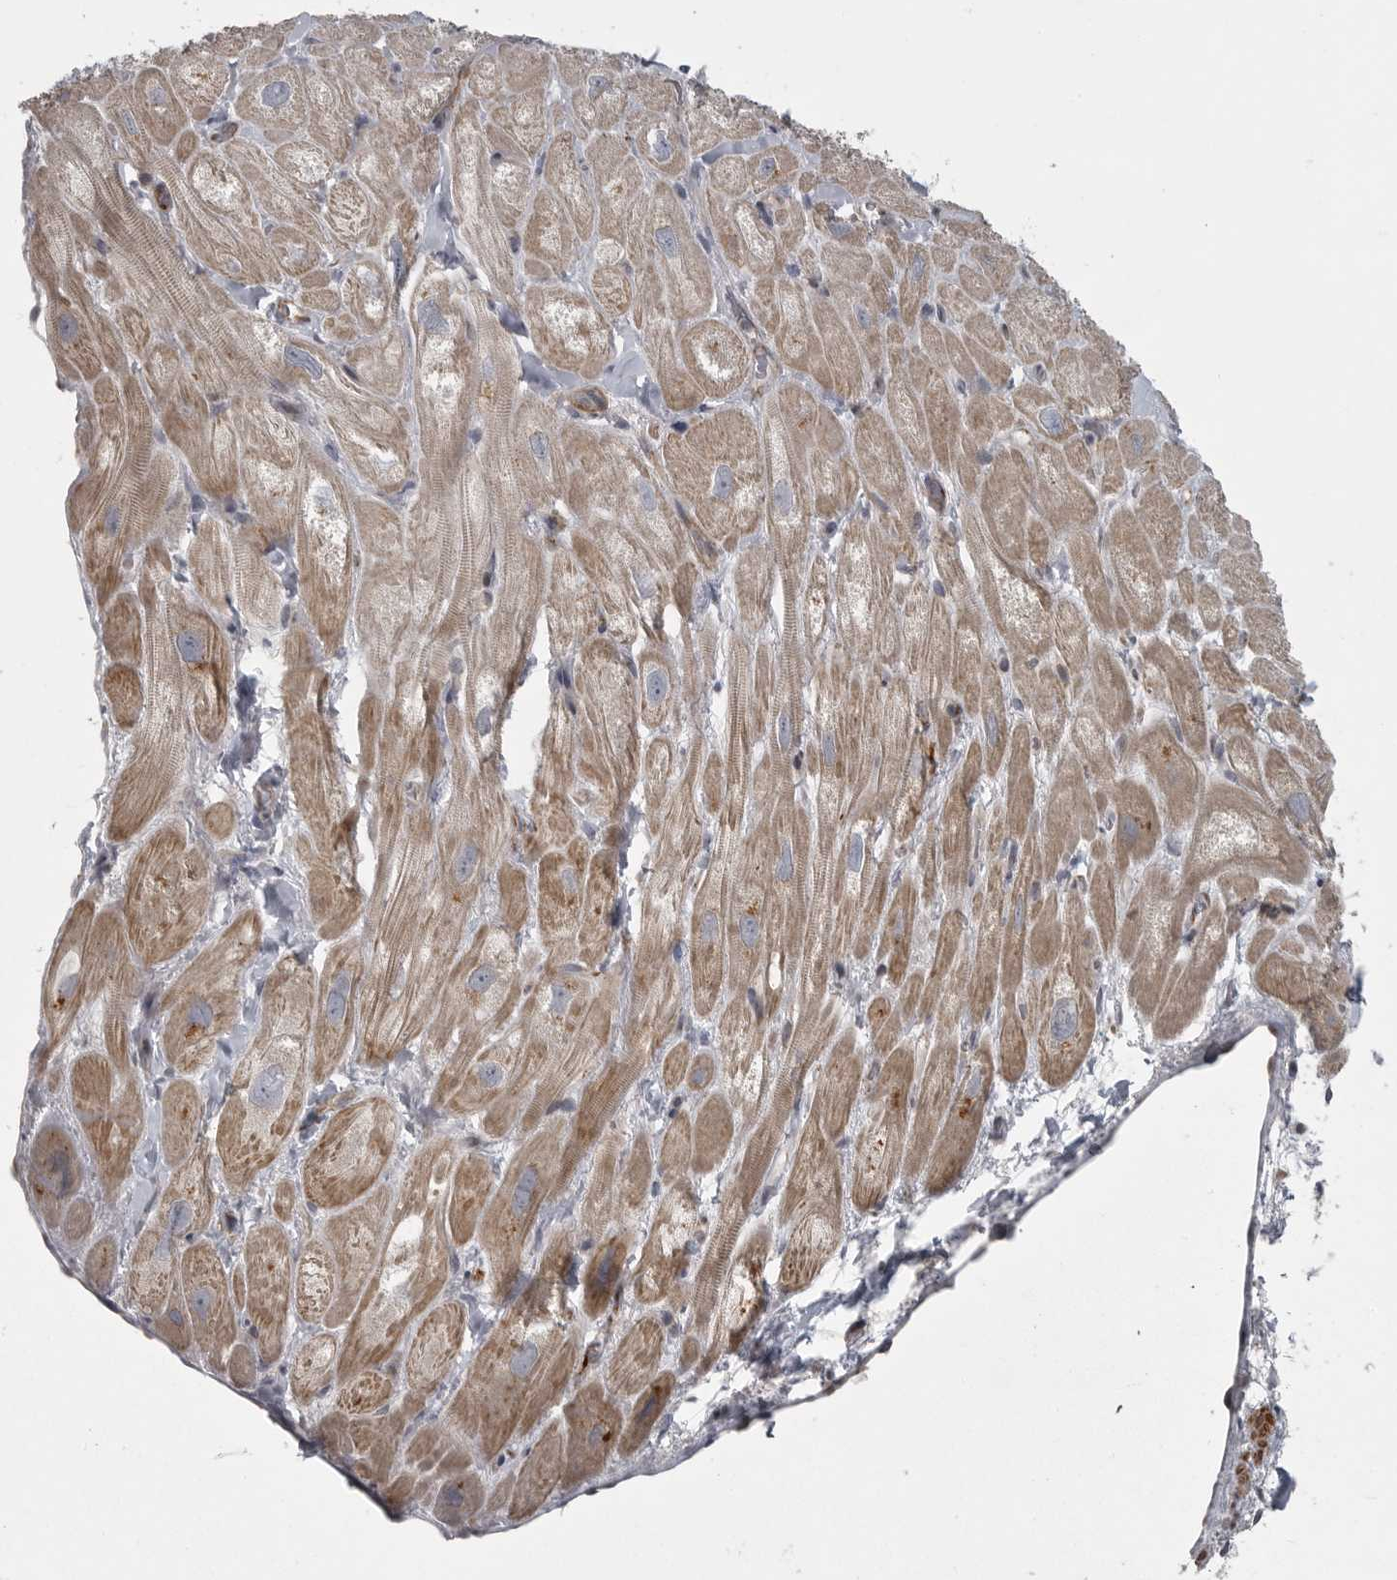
{"staining": {"intensity": "moderate", "quantity": "<25%", "location": "cytoplasmic/membranous"}, "tissue": "heart muscle", "cell_type": "Cardiomyocytes", "image_type": "normal", "snomed": [{"axis": "morphology", "description": "Normal tissue, NOS"}, {"axis": "topography", "description": "Heart"}], "caption": "High-power microscopy captured an immunohistochemistry histopathology image of normal heart muscle, revealing moderate cytoplasmic/membranous positivity in approximately <25% of cardiomyocytes. (DAB = brown stain, brightfield microscopy at high magnification).", "gene": "PPP1R9A", "patient": {"sex": "male", "age": 49}}